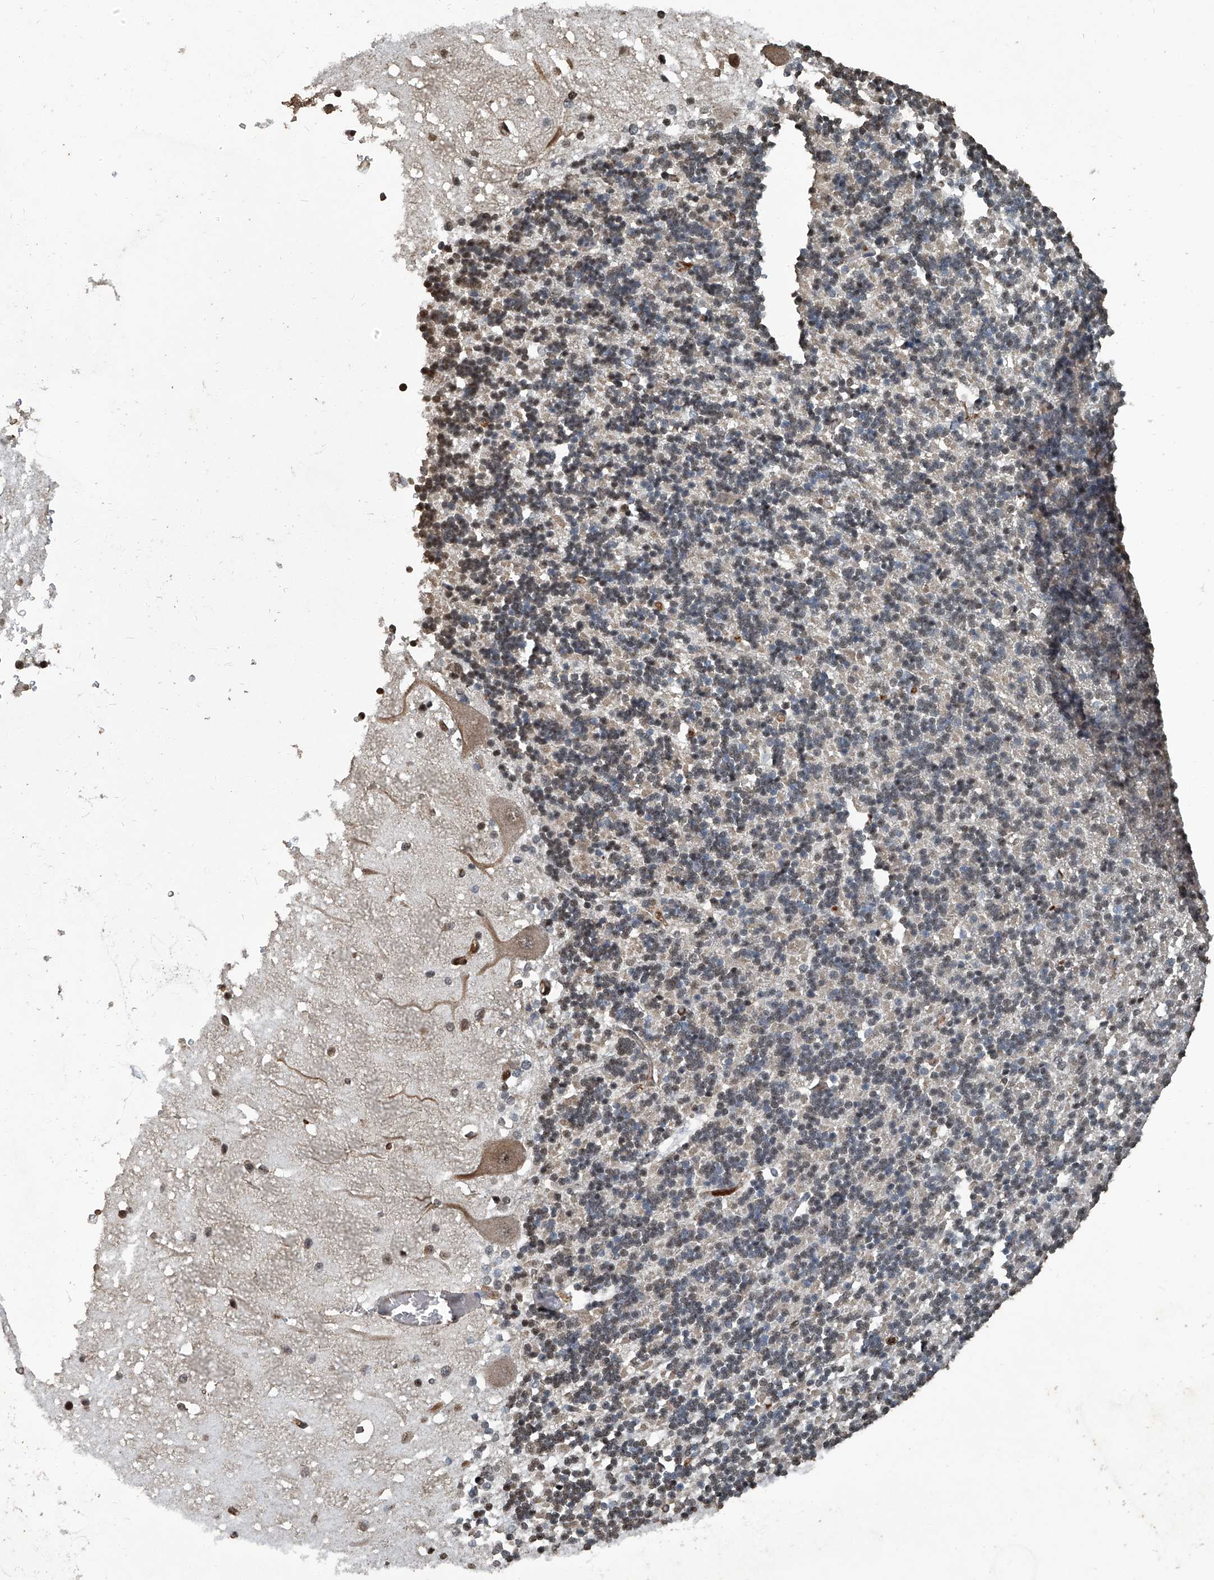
{"staining": {"intensity": "negative", "quantity": "none", "location": "none"}, "tissue": "cerebellum", "cell_type": "Cells in granular layer", "image_type": "normal", "snomed": [{"axis": "morphology", "description": "Normal tissue, NOS"}, {"axis": "topography", "description": "Cerebellum"}], "caption": "A high-resolution image shows IHC staining of normal cerebellum, which displays no significant positivity in cells in granular layer.", "gene": "GPR132", "patient": {"sex": "male", "age": 37}}